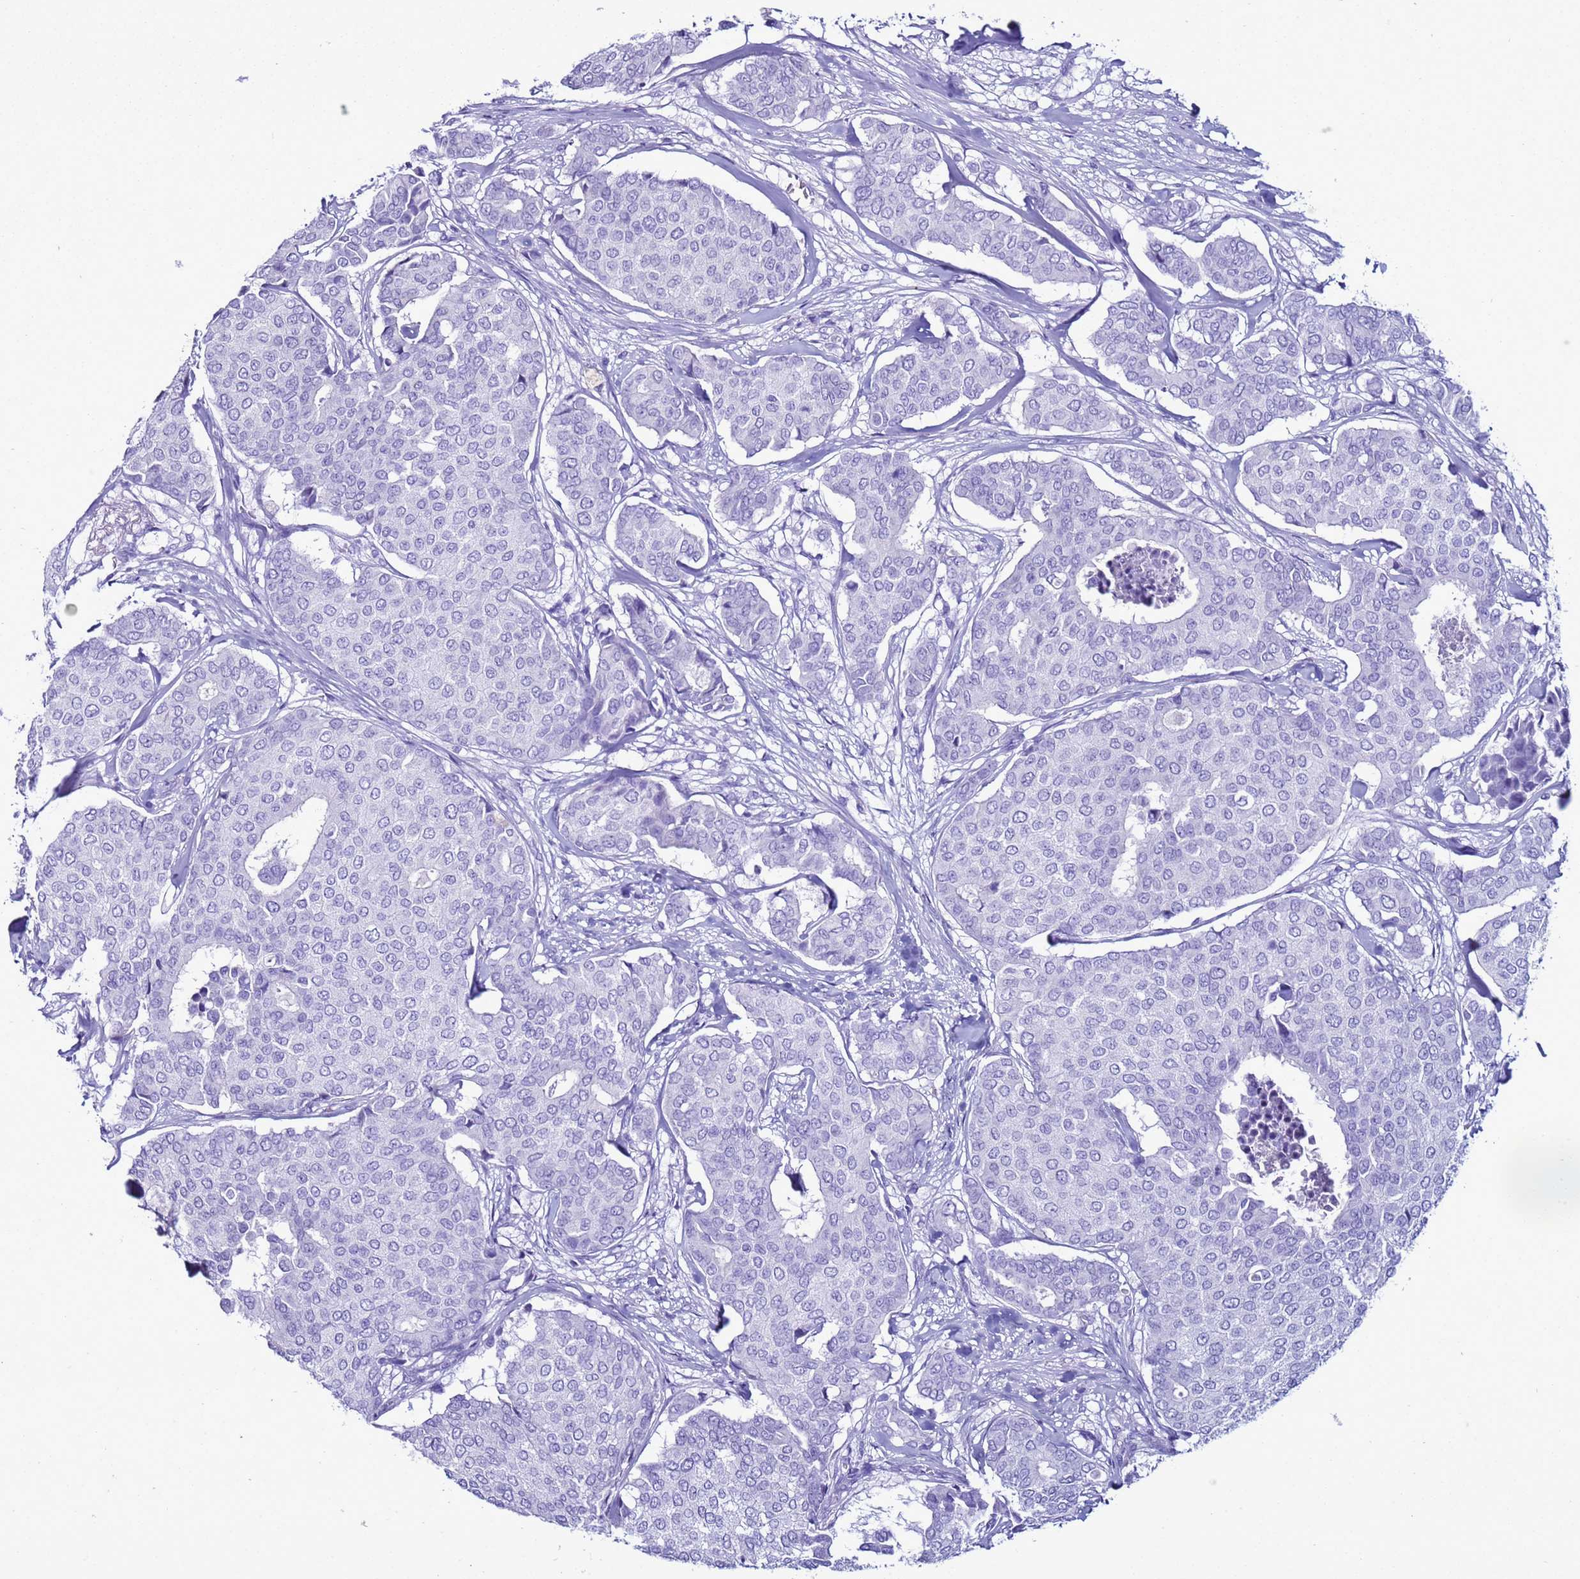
{"staining": {"intensity": "negative", "quantity": "none", "location": "none"}, "tissue": "breast cancer", "cell_type": "Tumor cells", "image_type": "cancer", "snomed": [{"axis": "morphology", "description": "Duct carcinoma"}, {"axis": "topography", "description": "Breast"}], "caption": "High magnification brightfield microscopy of breast cancer stained with DAB (brown) and counterstained with hematoxylin (blue): tumor cells show no significant staining.", "gene": "LCMT1", "patient": {"sex": "female", "age": 75}}